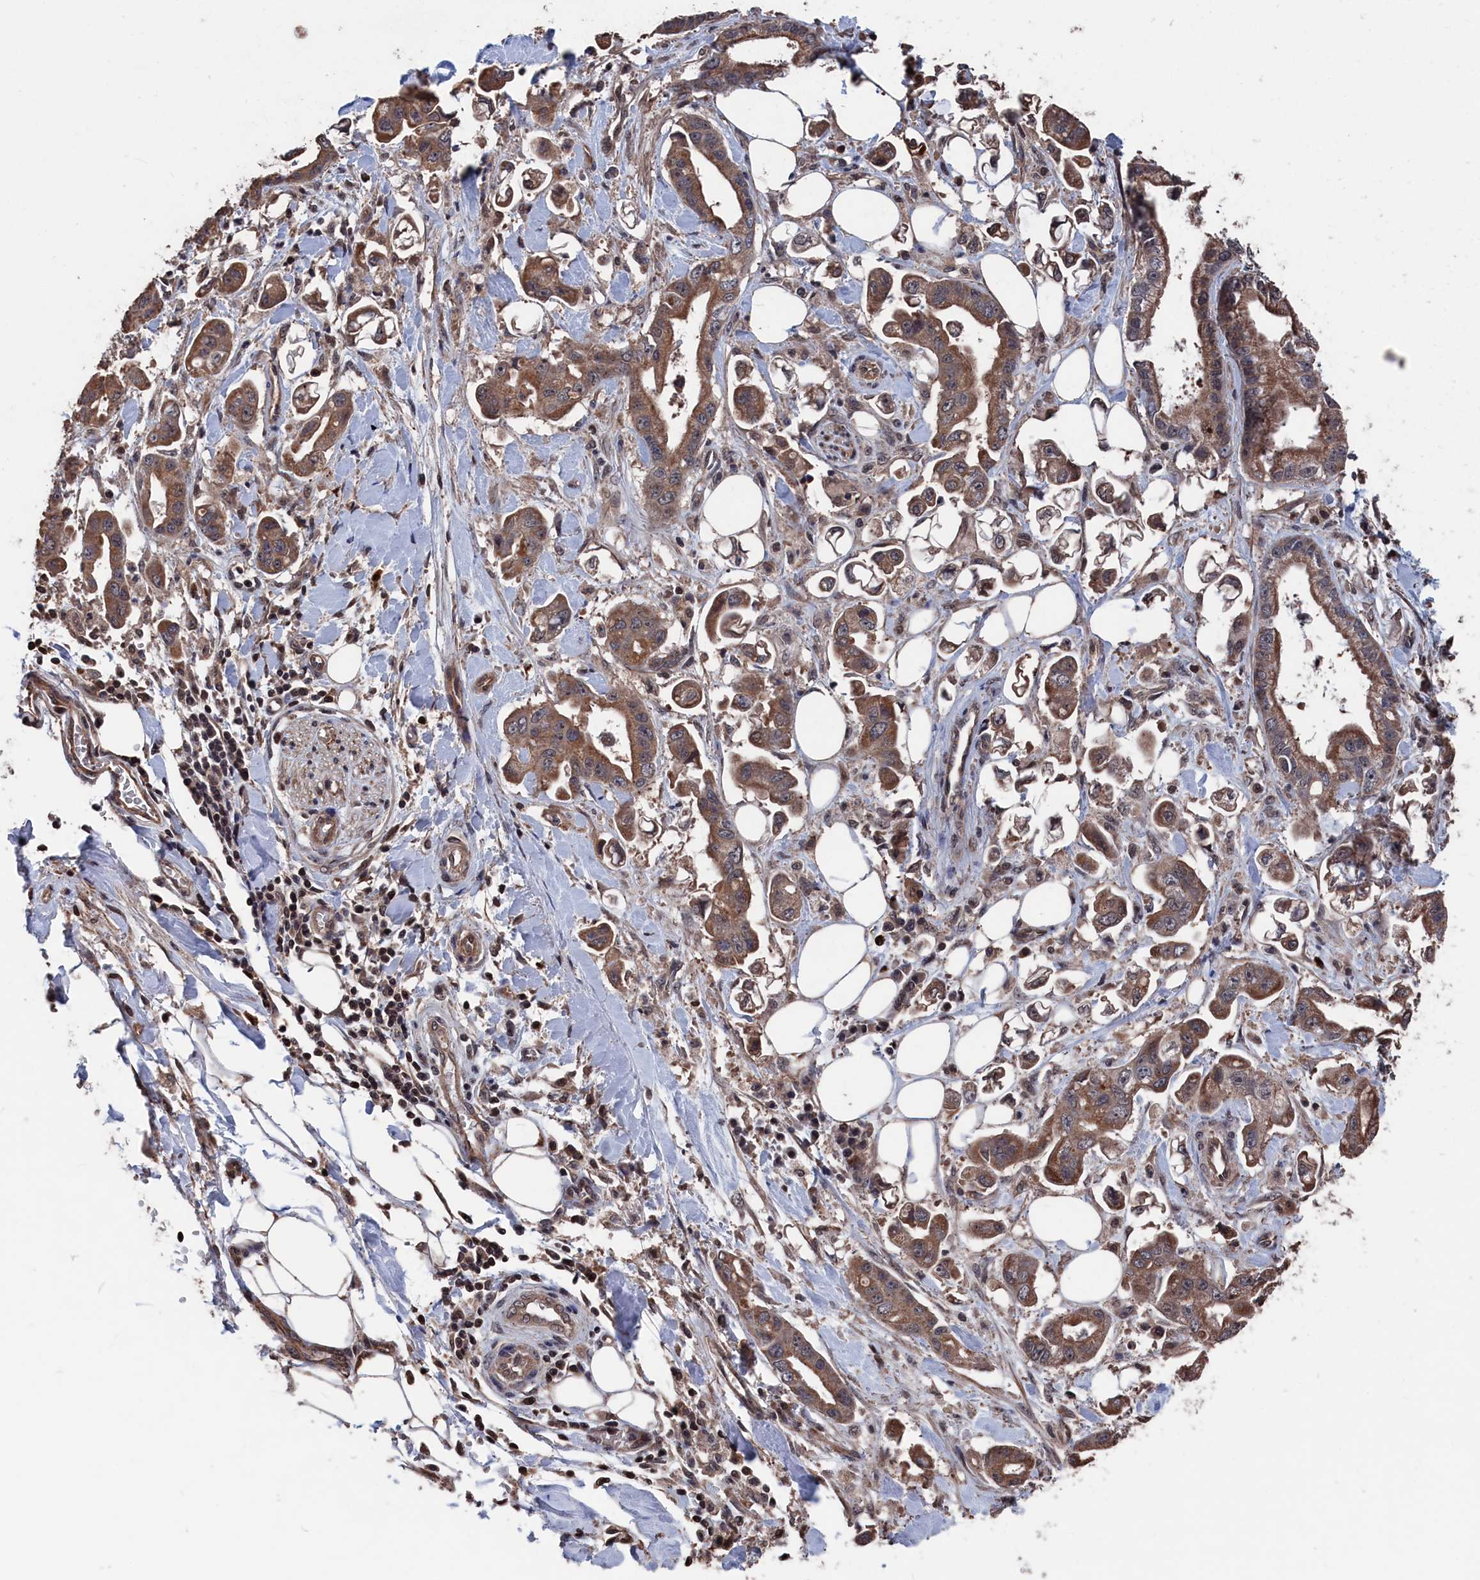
{"staining": {"intensity": "moderate", "quantity": ">75%", "location": "cytoplasmic/membranous"}, "tissue": "stomach cancer", "cell_type": "Tumor cells", "image_type": "cancer", "snomed": [{"axis": "morphology", "description": "Adenocarcinoma, NOS"}, {"axis": "topography", "description": "Stomach"}], "caption": "Stomach adenocarcinoma stained with a protein marker reveals moderate staining in tumor cells.", "gene": "PDE12", "patient": {"sex": "male", "age": 62}}